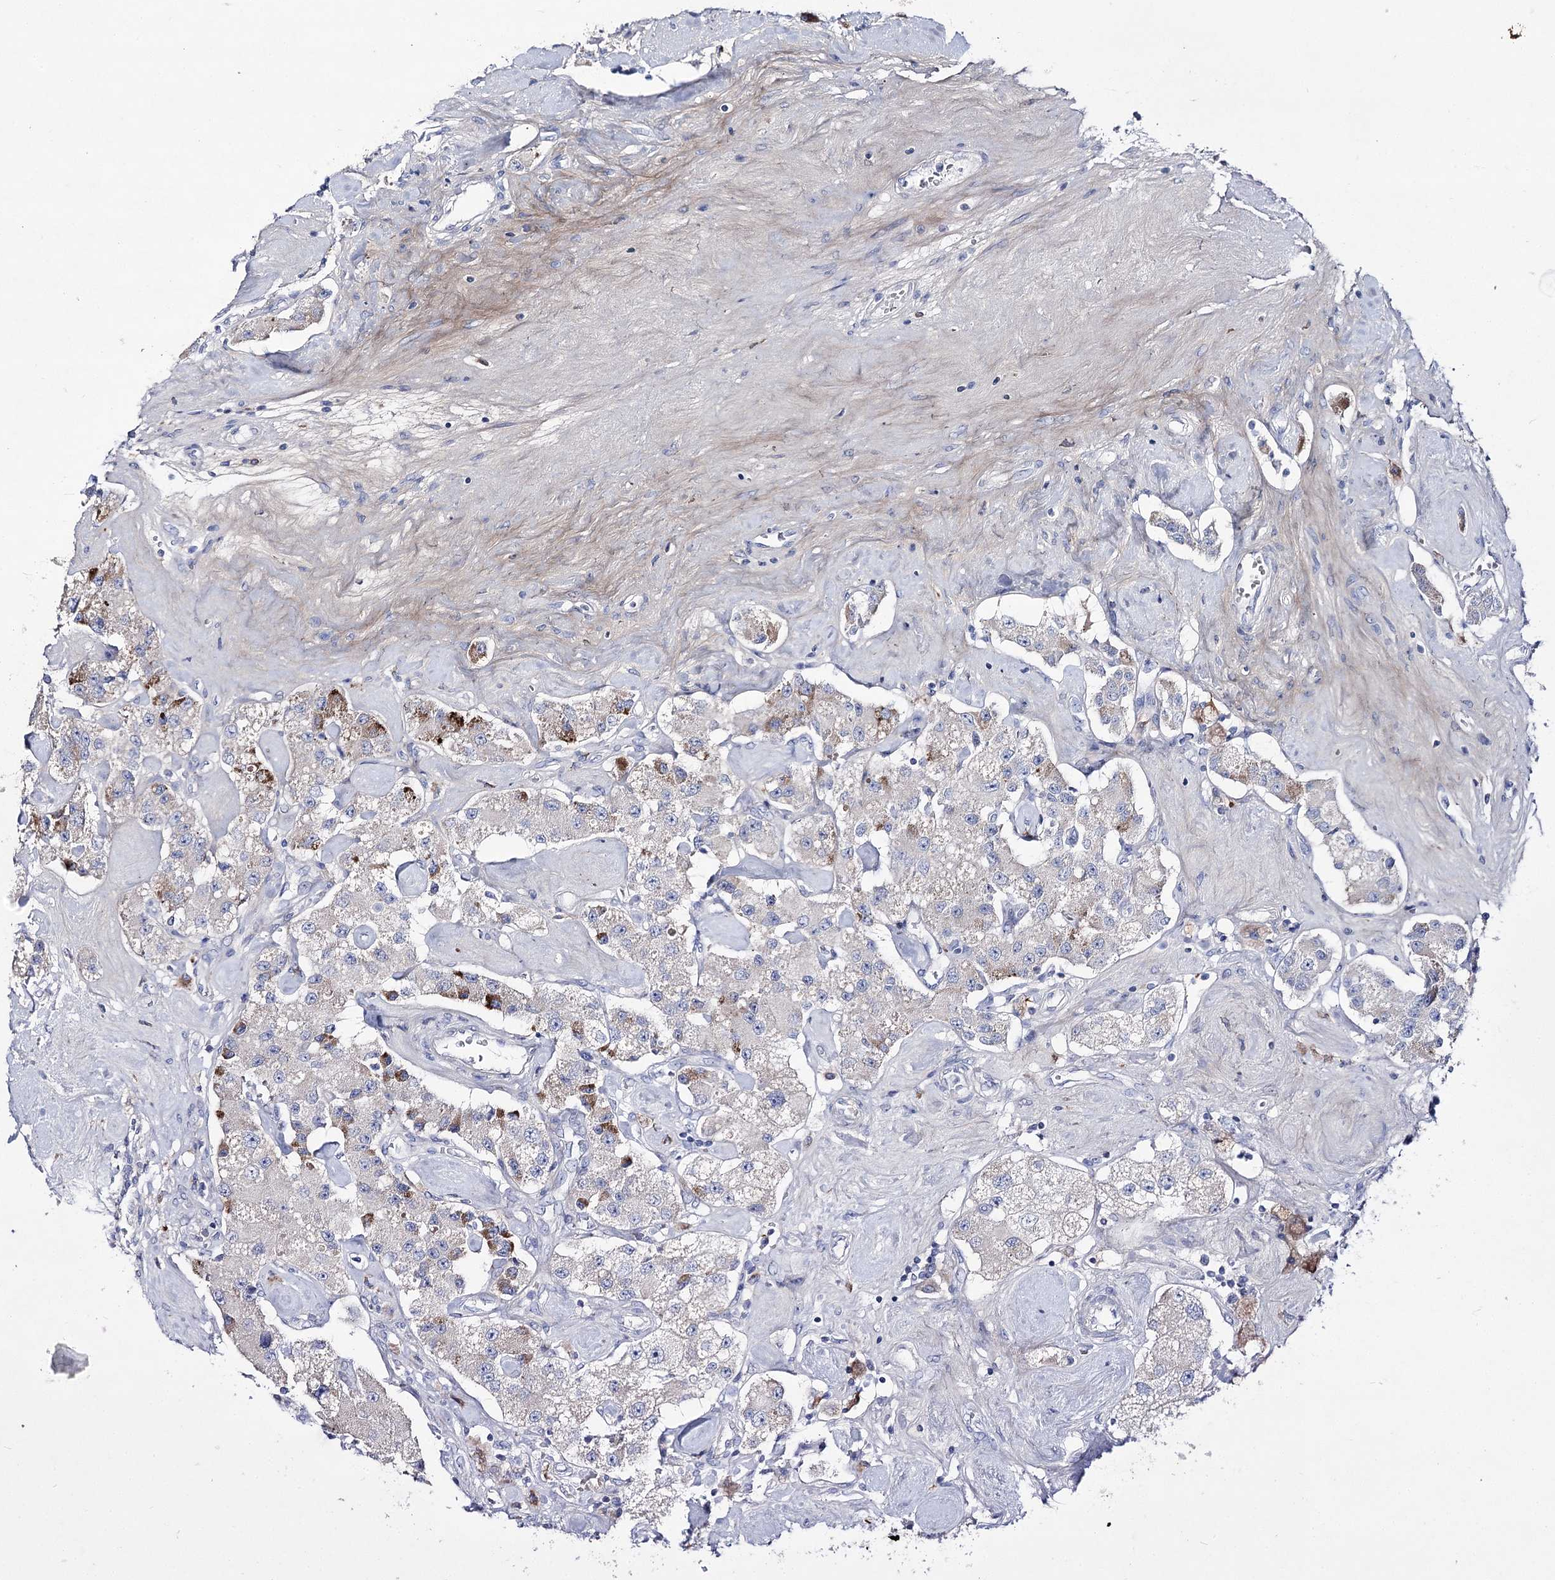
{"staining": {"intensity": "moderate", "quantity": "<25%", "location": "cytoplasmic/membranous"}, "tissue": "carcinoid", "cell_type": "Tumor cells", "image_type": "cancer", "snomed": [{"axis": "morphology", "description": "Carcinoid, malignant, NOS"}, {"axis": "topography", "description": "Pancreas"}], "caption": "High-magnification brightfield microscopy of carcinoid stained with DAB (3,3'-diaminobenzidine) (brown) and counterstained with hematoxylin (blue). tumor cells exhibit moderate cytoplasmic/membranous expression is appreciated in approximately<25% of cells.", "gene": "NRAP", "patient": {"sex": "male", "age": 41}}